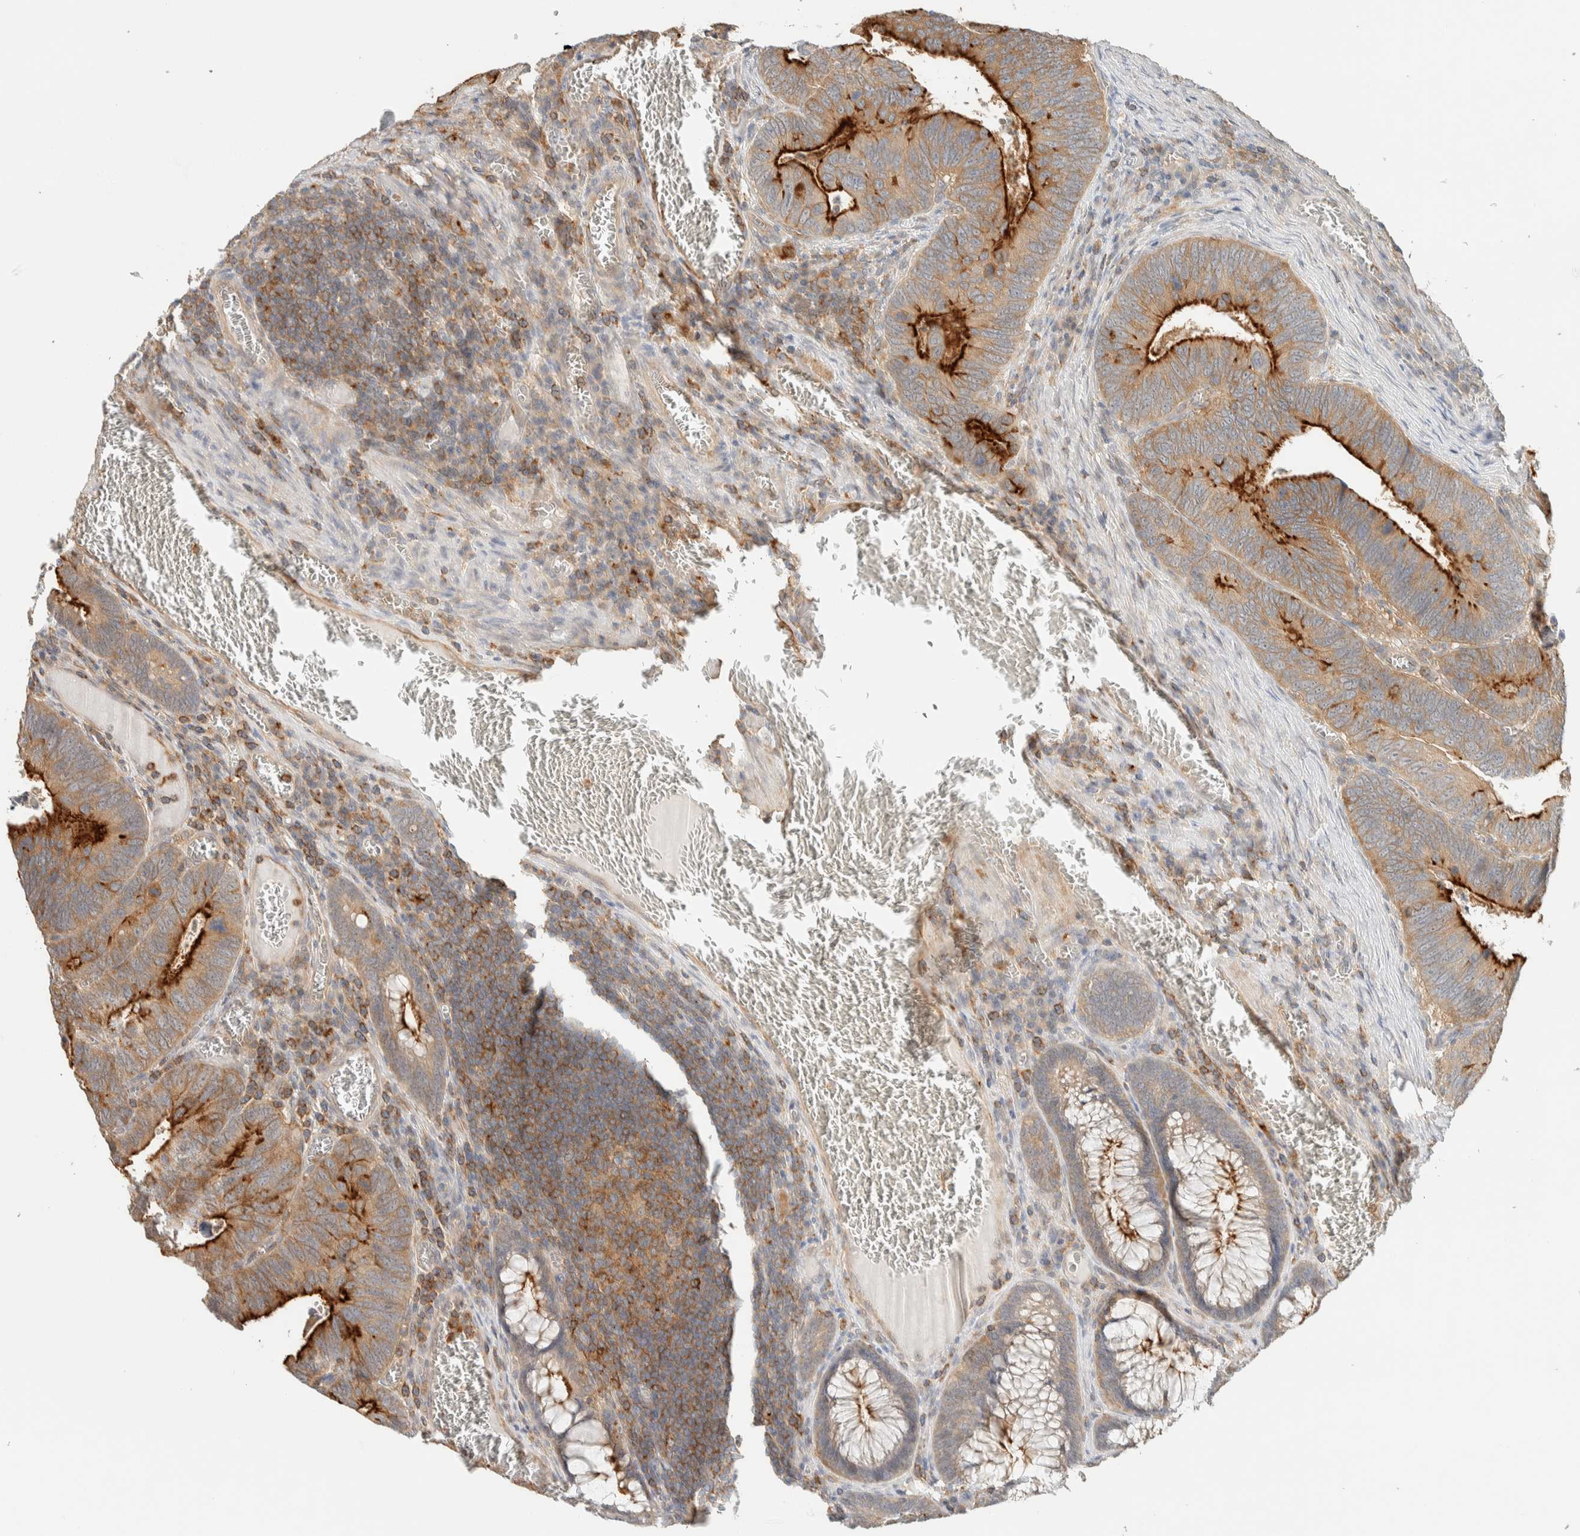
{"staining": {"intensity": "strong", "quantity": ">75%", "location": "cytoplasmic/membranous"}, "tissue": "colorectal cancer", "cell_type": "Tumor cells", "image_type": "cancer", "snomed": [{"axis": "morphology", "description": "Inflammation, NOS"}, {"axis": "morphology", "description": "Adenocarcinoma, NOS"}, {"axis": "topography", "description": "Colon"}], "caption": "Brown immunohistochemical staining in human colorectal cancer exhibits strong cytoplasmic/membranous expression in about >75% of tumor cells.", "gene": "RAB11FIP1", "patient": {"sex": "male", "age": 72}}